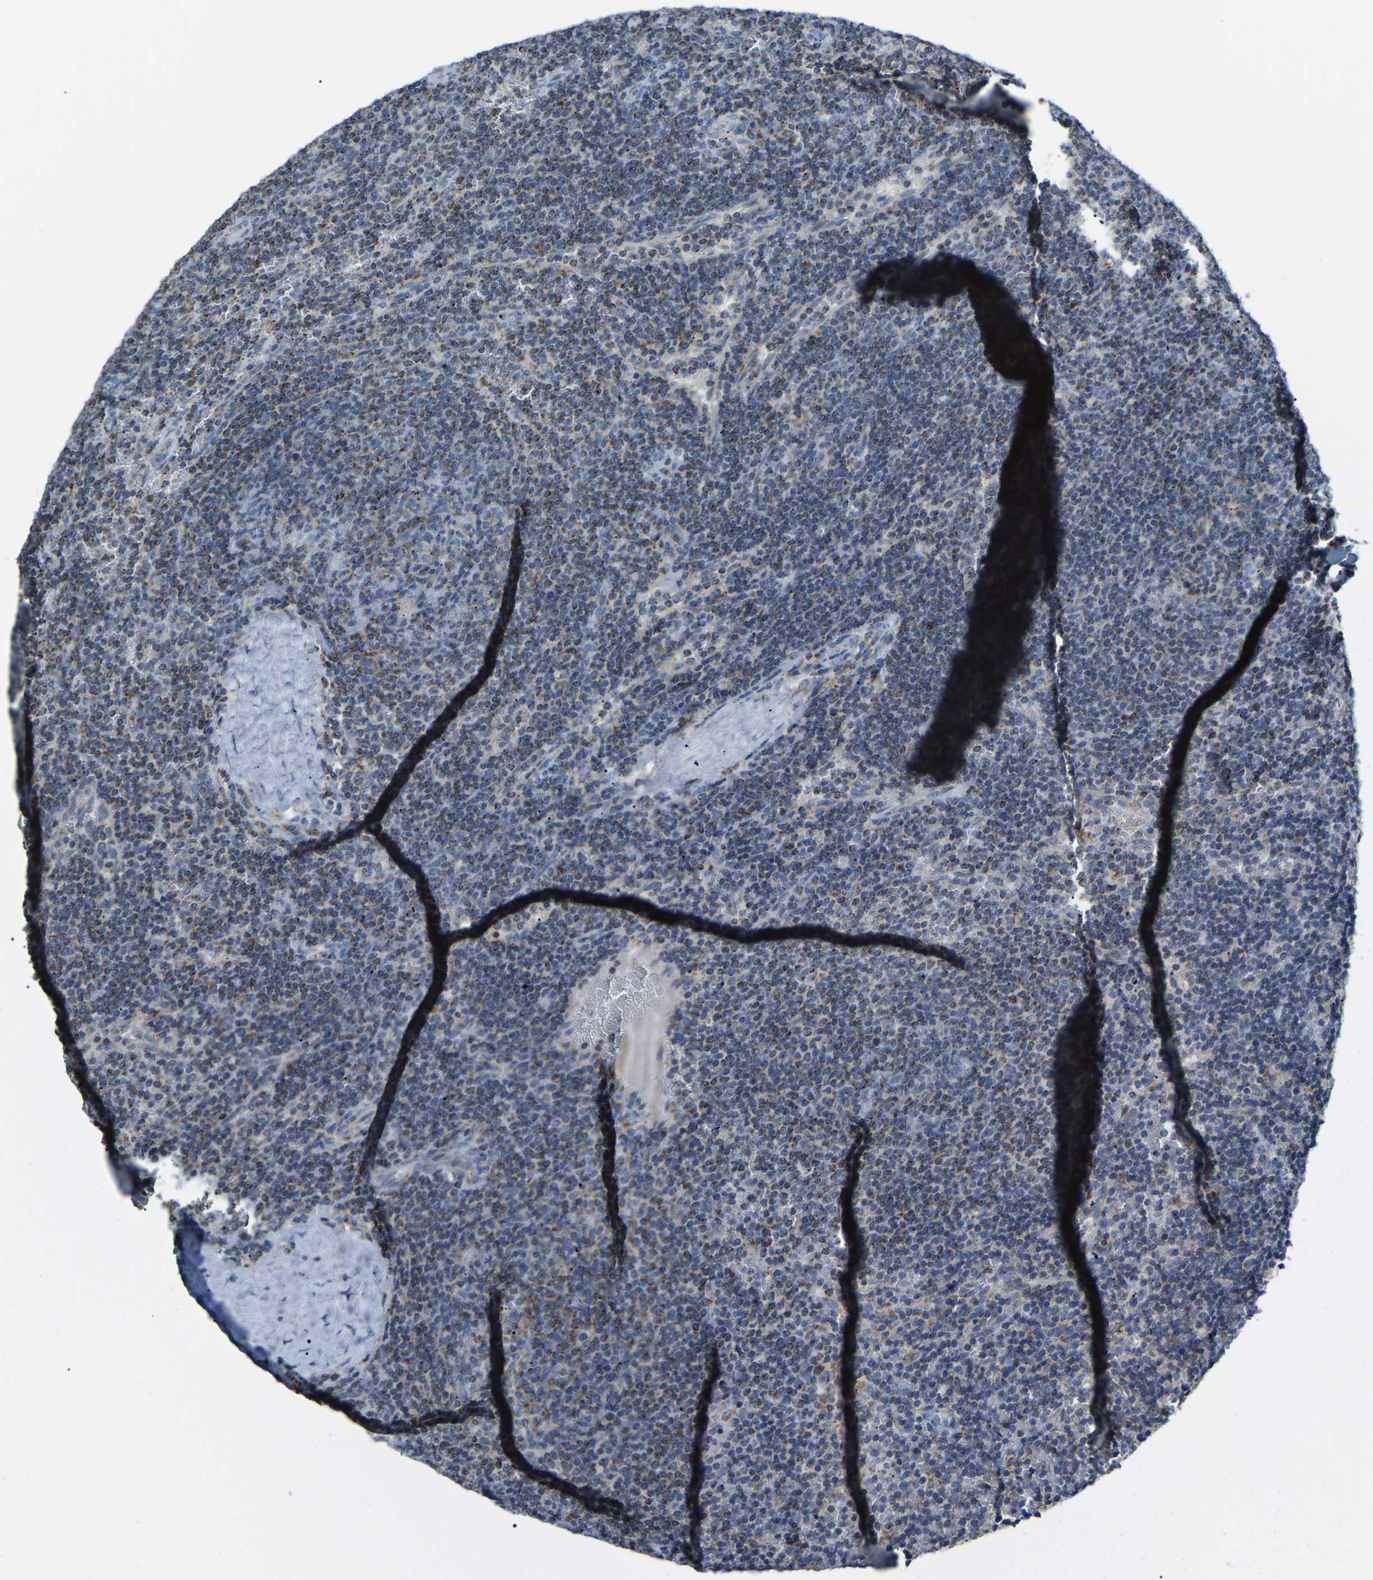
{"staining": {"intensity": "moderate", "quantity": "25%-75%", "location": "cytoplasmic/membranous"}, "tissue": "lymphoma", "cell_type": "Tumor cells", "image_type": "cancer", "snomed": [{"axis": "morphology", "description": "Malignant lymphoma, non-Hodgkin's type, Low grade"}, {"axis": "topography", "description": "Spleen"}], "caption": "Malignant lymphoma, non-Hodgkin's type (low-grade) stained for a protein (brown) shows moderate cytoplasmic/membranous positive positivity in approximately 25%-75% of tumor cells.", "gene": "CANT1", "patient": {"sex": "female", "age": 50}}